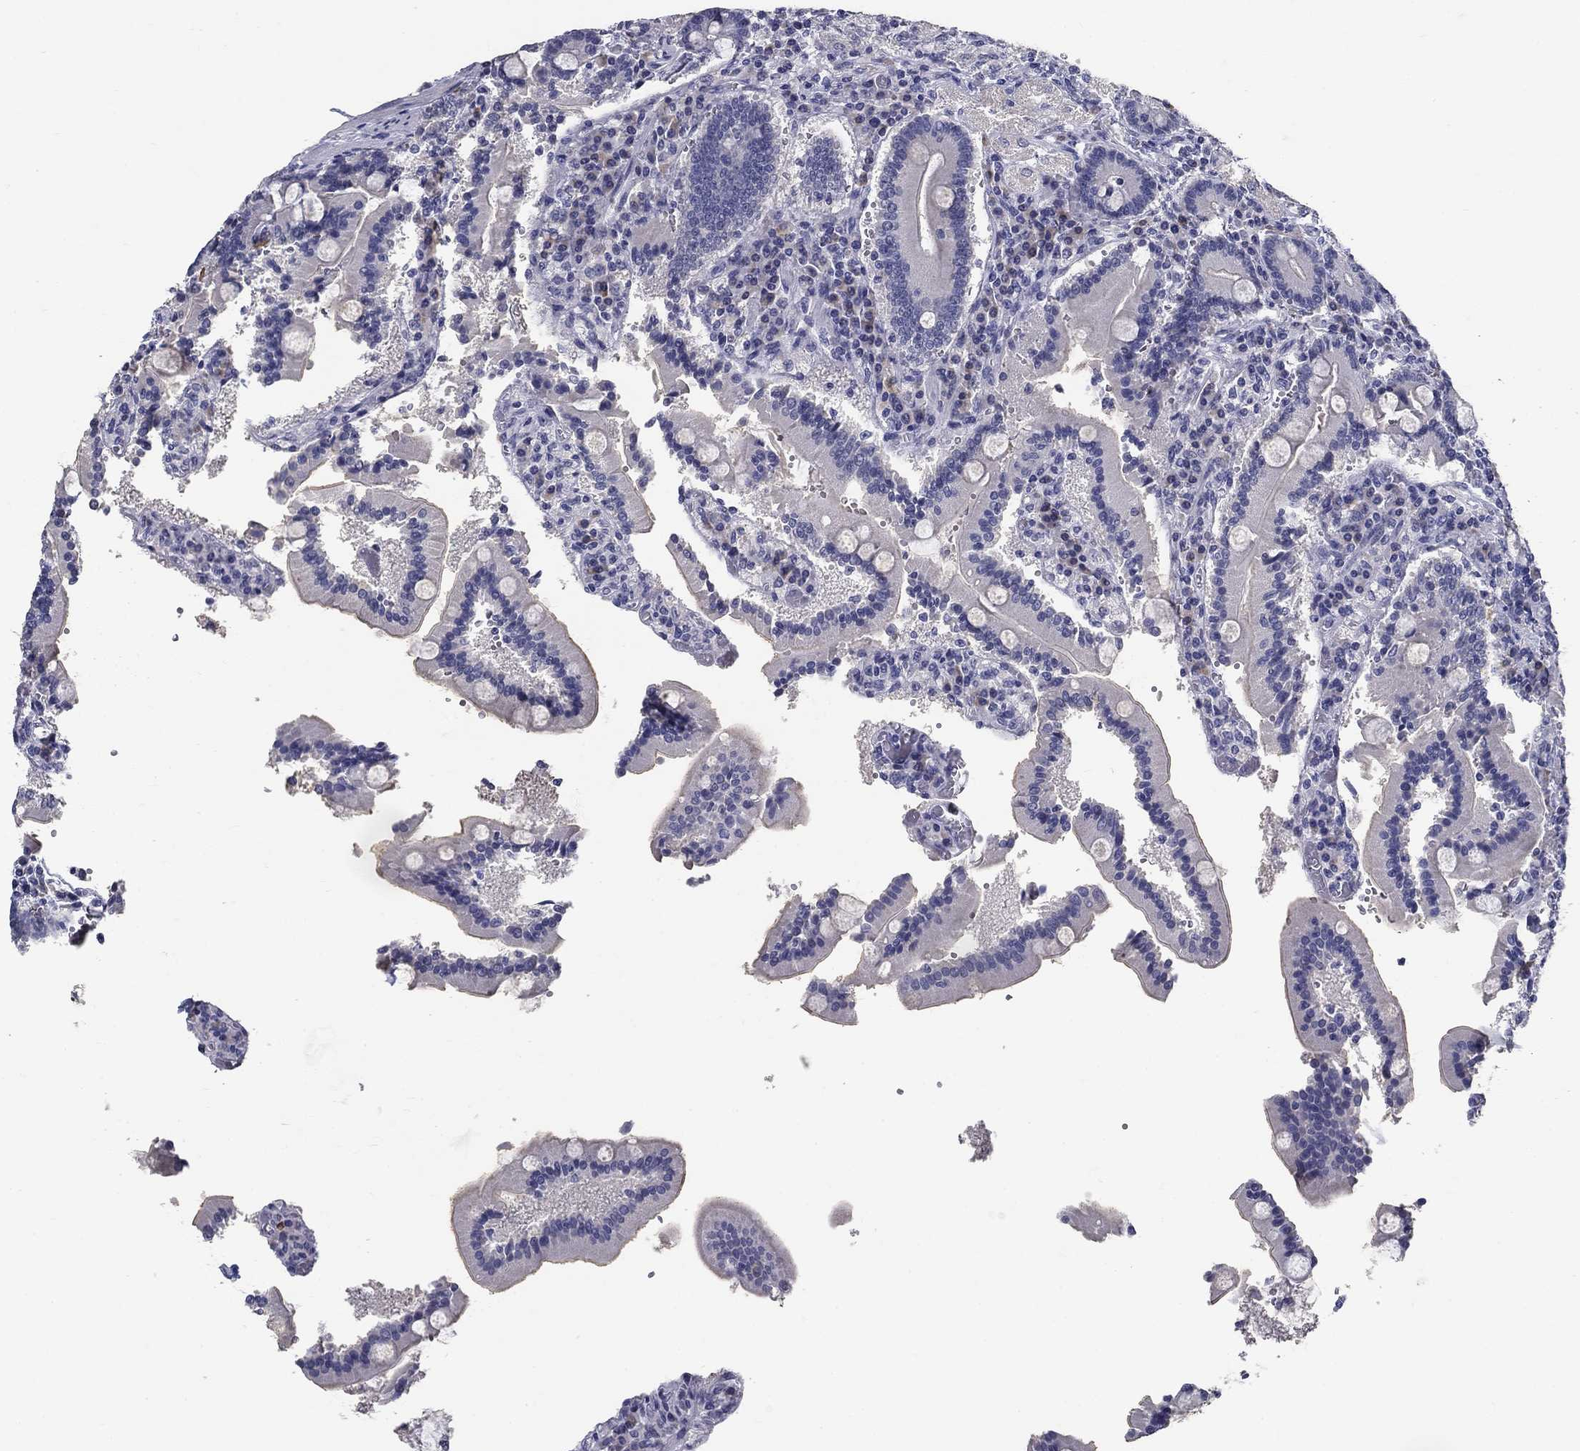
{"staining": {"intensity": "negative", "quantity": "none", "location": "none"}, "tissue": "duodenum", "cell_type": "Glandular cells", "image_type": "normal", "snomed": [{"axis": "morphology", "description": "Normal tissue, NOS"}, {"axis": "topography", "description": "Duodenum"}], "caption": "High power microscopy histopathology image of an immunohistochemistry (IHC) image of benign duodenum, revealing no significant positivity in glandular cells.", "gene": "POMC", "patient": {"sex": "female", "age": 62}}